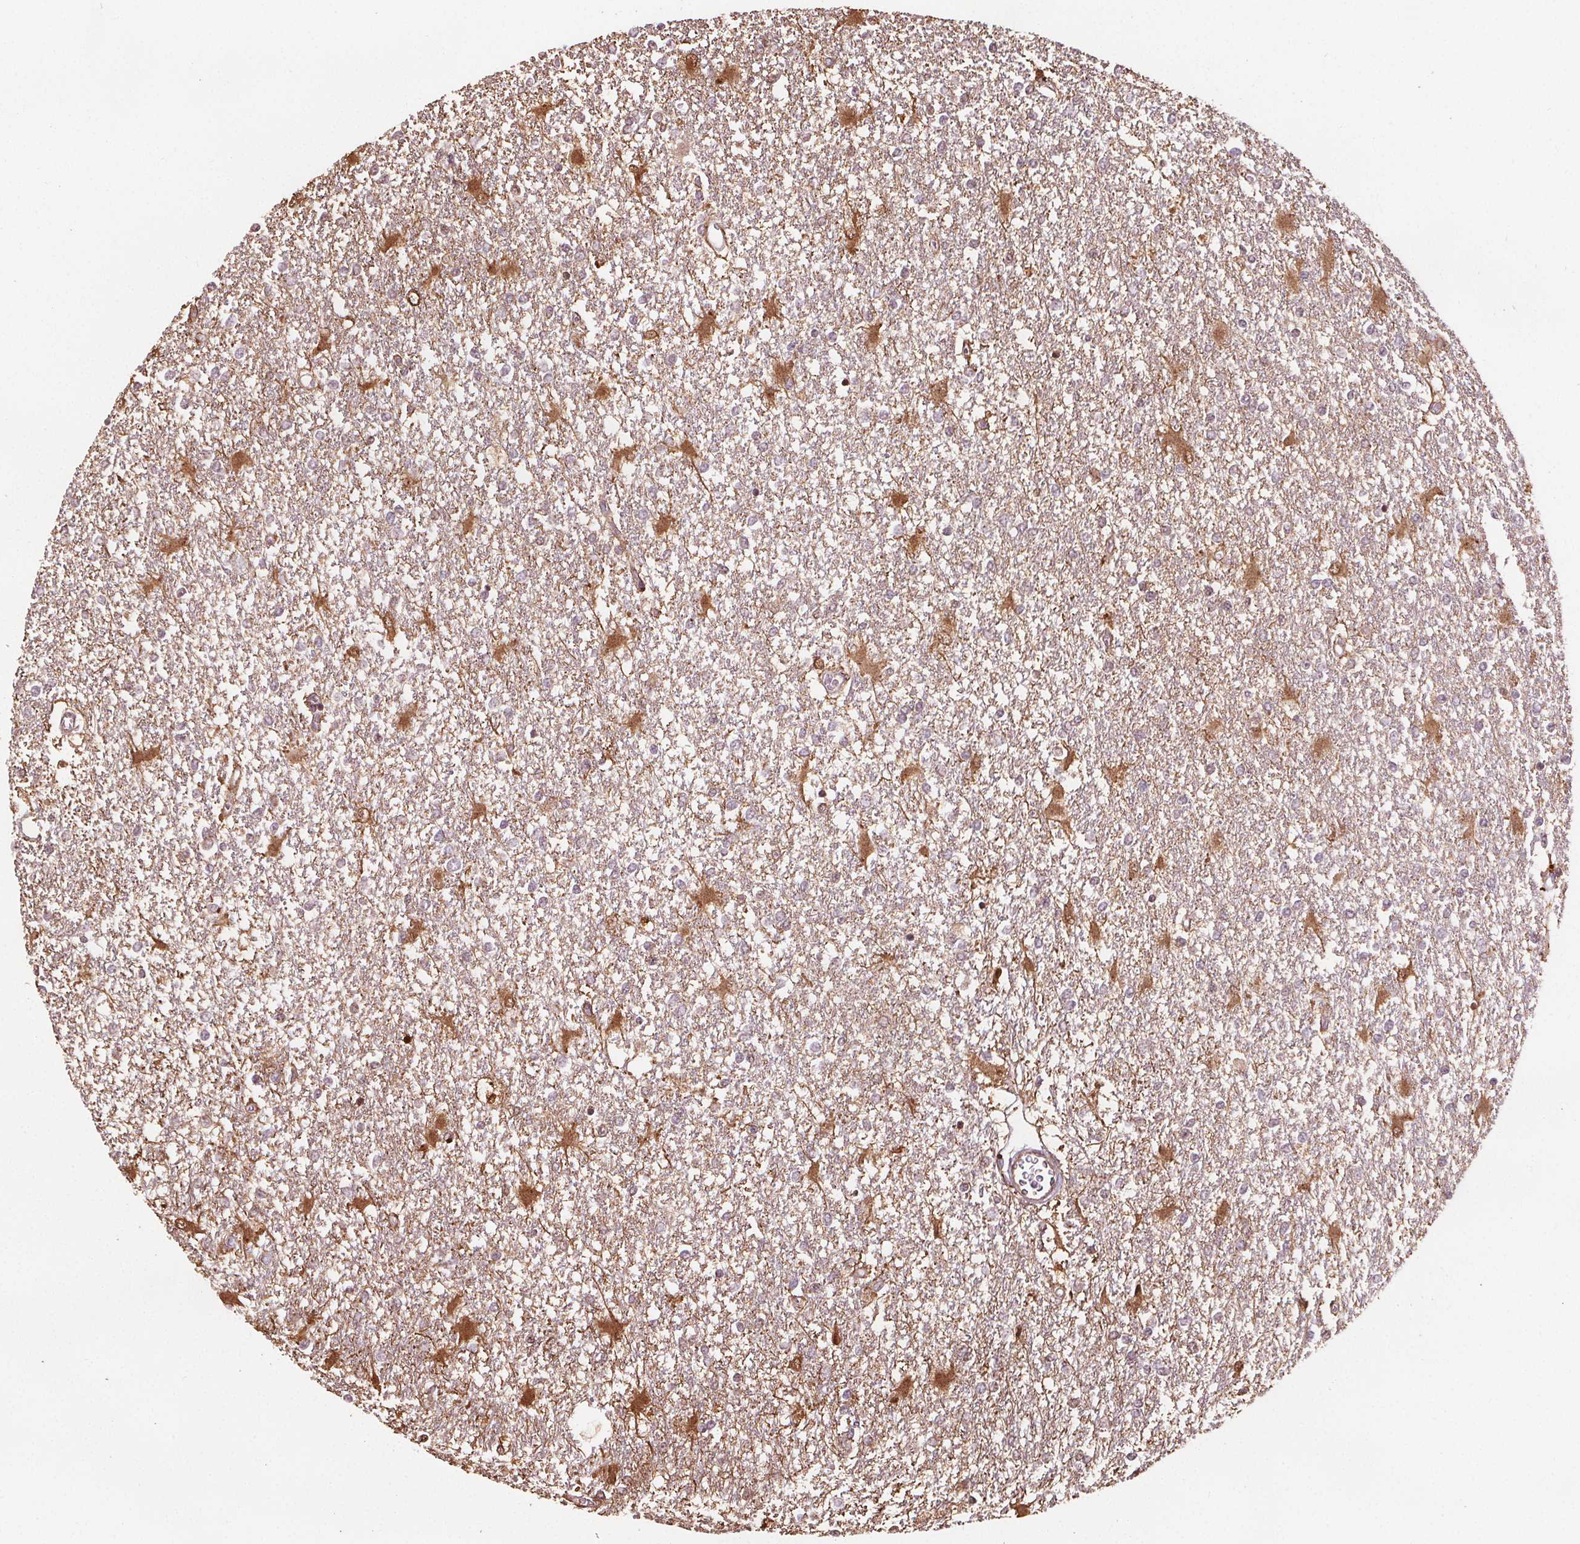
{"staining": {"intensity": "moderate", "quantity": "<25%", "location": "nuclear"}, "tissue": "glioma", "cell_type": "Tumor cells", "image_type": "cancer", "snomed": [{"axis": "morphology", "description": "Glioma, malignant, High grade"}, {"axis": "topography", "description": "Cerebral cortex"}], "caption": "Immunohistochemistry (IHC) staining of glioma, which displays low levels of moderate nuclear staining in approximately <25% of tumor cells indicating moderate nuclear protein positivity. The staining was performed using DAB (brown) for protein detection and nuclei were counterstained in hematoxylin (blue).", "gene": "ENO1", "patient": {"sex": "male", "age": 79}}